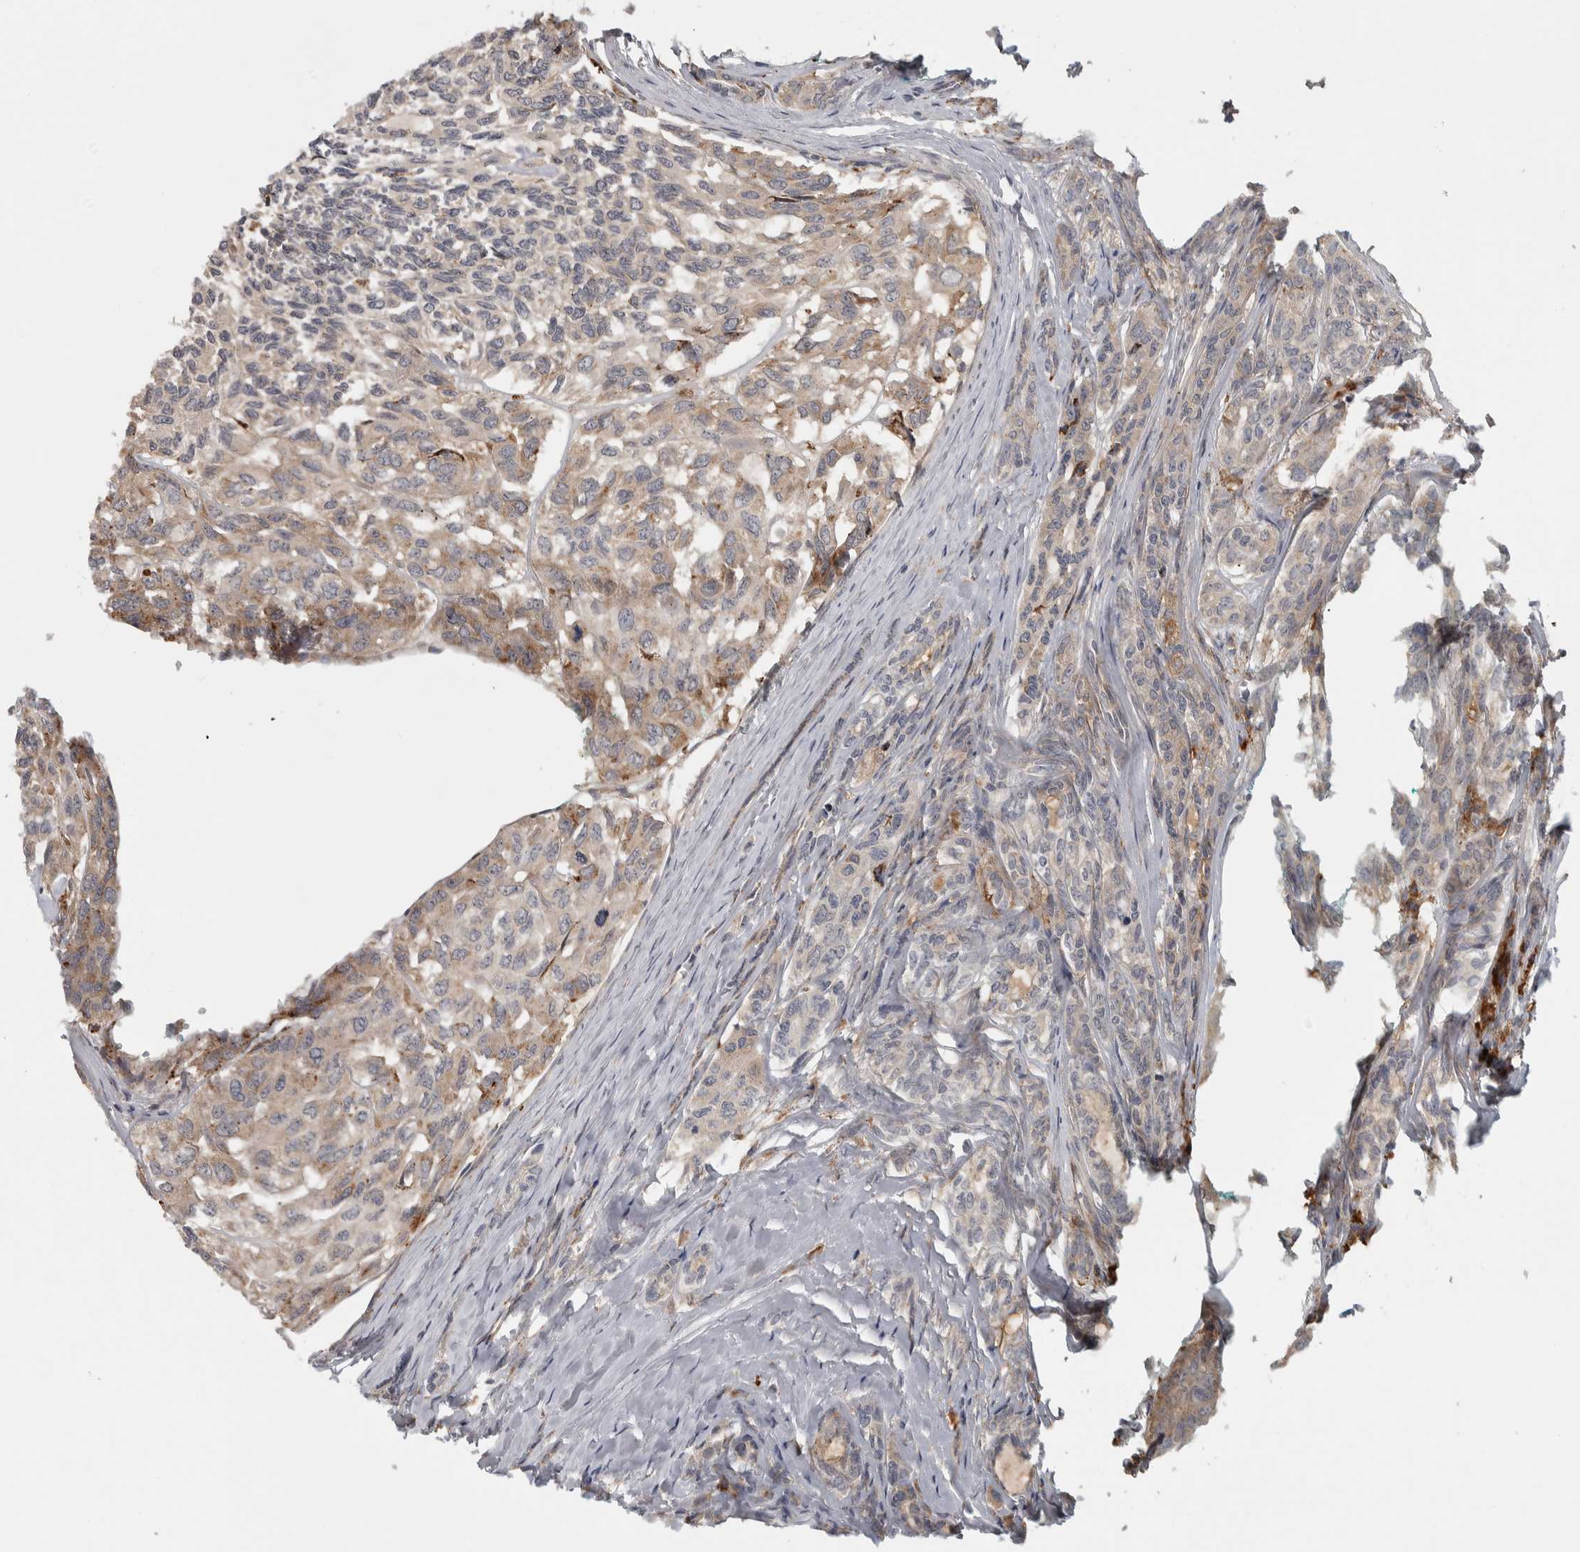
{"staining": {"intensity": "weak", "quantity": ">75%", "location": "cytoplasmic/membranous"}, "tissue": "head and neck cancer", "cell_type": "Tumor cells", "image_type": "cancer", "snomed": [{"axis": "morphology", "description": "Adenocarcinoma, NOS"}, {"axis": "topography", "description": "Salivary gland, NOS"}, {"axis": "topography", "description": "Head-Neck"}], "caption": "Protein analysis of head and neck adenocarcinoma tissue demonstrates weak cytoplasmic/membranous positivity in about >75% of tumor cells. Nuclei are stained in blue.", "gene": "ADPRM", "patient": {"sex": "female", "age": 76}}